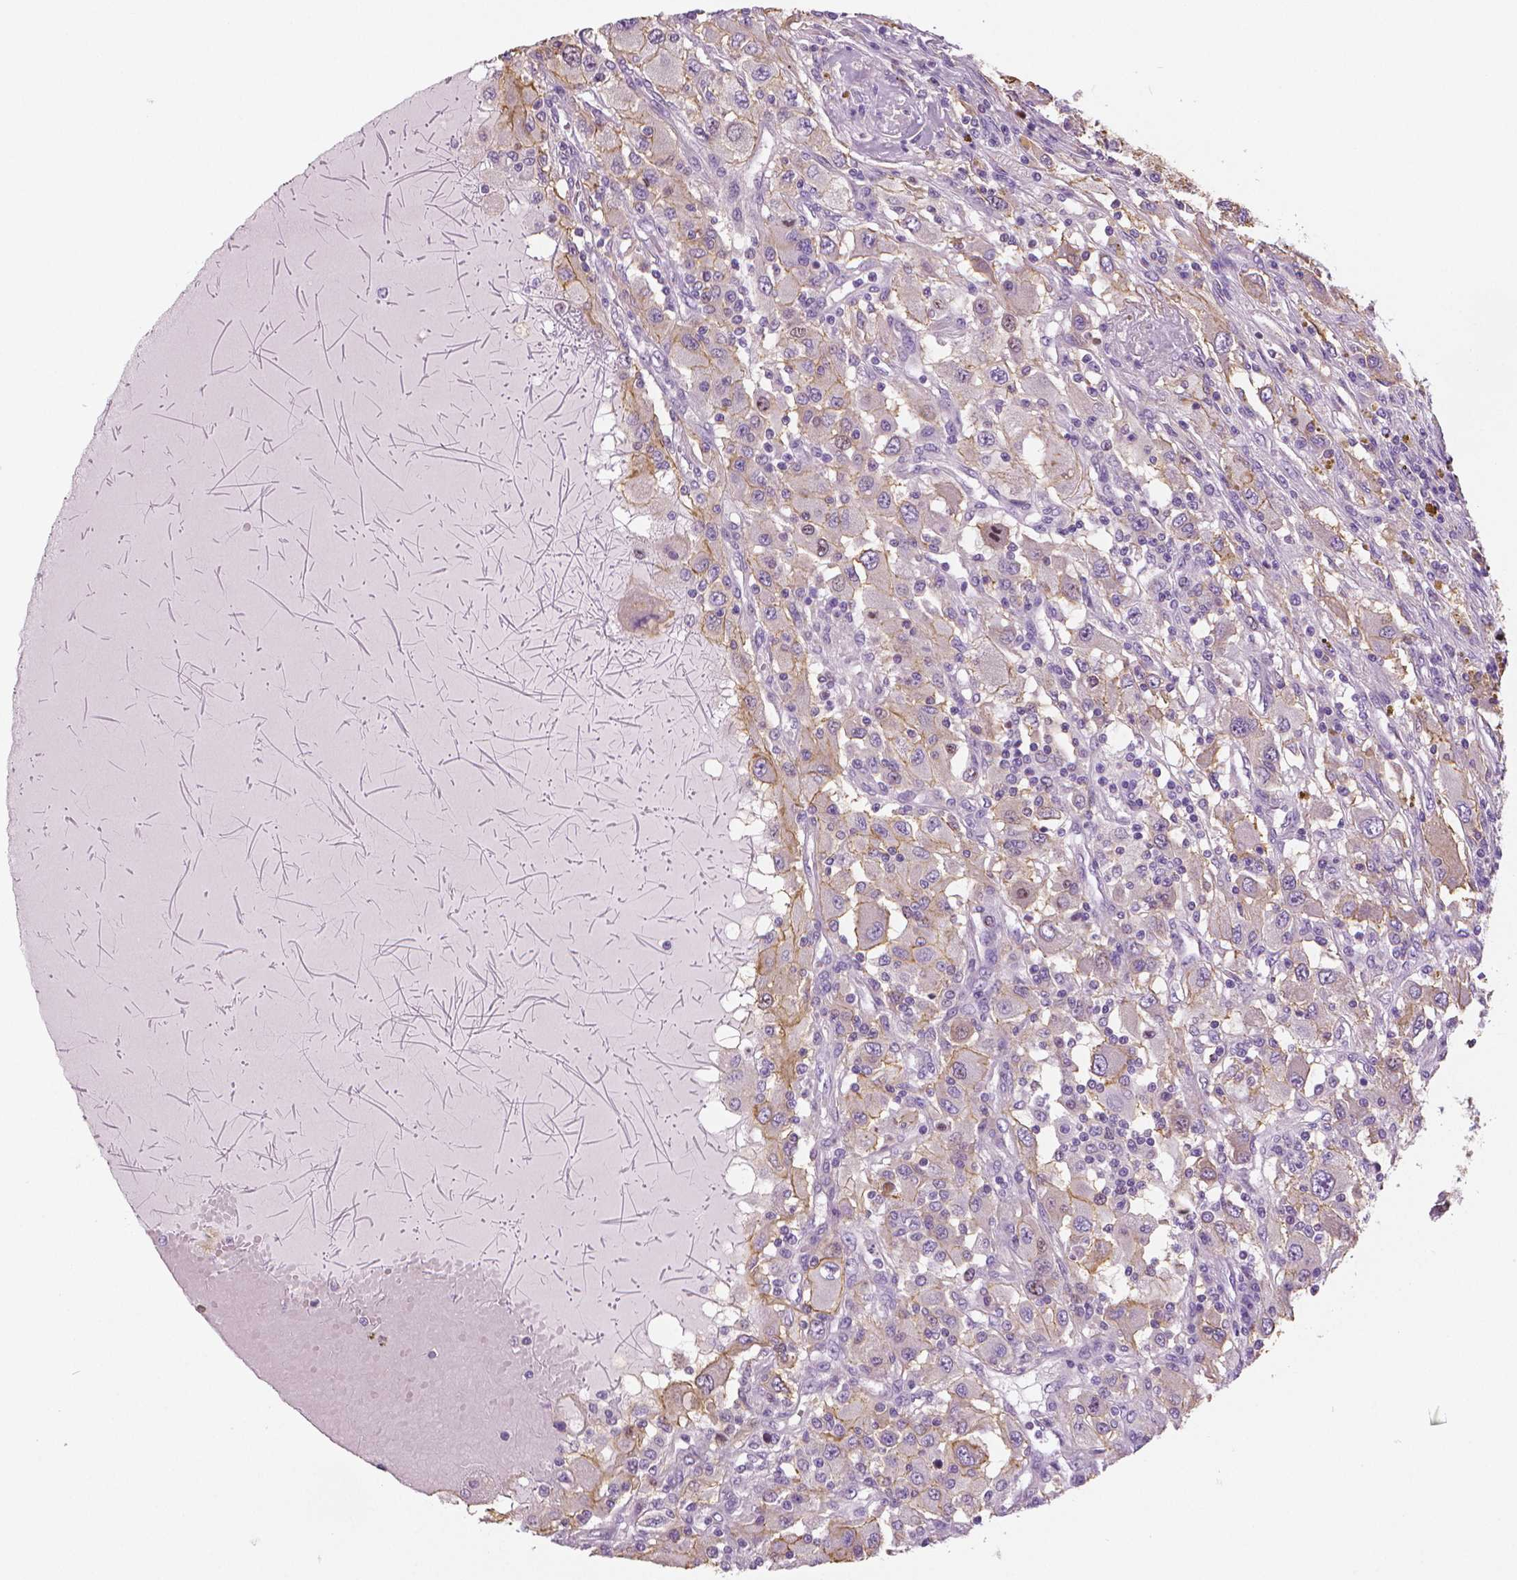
{"staining": {"intensity": "weak", "quantity": "<25%", "location": "cytoplasmic/membranous"}, "tissue": "renal cancer", "cell_type": "Tumor cells", "image_type": "cancer", "snomed": [{"axis": "morphology", "description": "Adenocarcinoma, NOS"}, {"axis": "topography", "description": "Kidney"}], "caption": "Immunohistochemistry of human renal cancer demonstrates no positivity in tumor cells. (Stains: DAB (3,3'-diaminobenzidine) immunohistochemistry with hematoxylin counter stain, Microscopy: brightfield microscopy at high magnification).", "gene": "MKI67", "patient": {"sex": "female", "age": 67}}